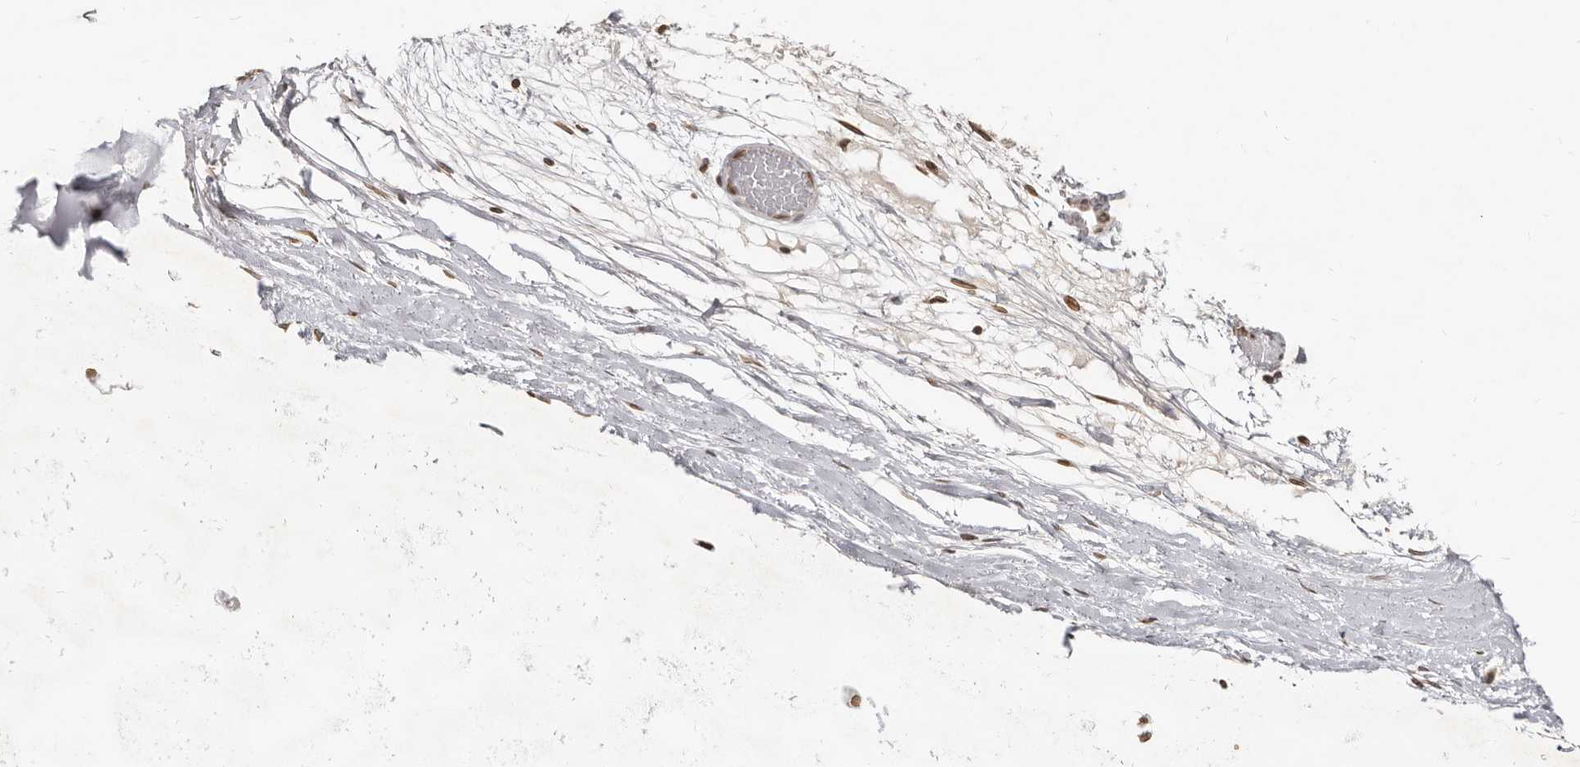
{"staining": {"intensity": "moderate", "quantity": ">75%", "location": "cytoplasmic/membranous,nuclear"}, "tissue": "soft tissue", "cell_type": "Fibroblasts", "image_type": "normal", "snomed": [{"axis": "morphology", "description": "Normal tissue, NOS"}, {"axis": "topography", "description": "Bronchus"}], "caption": "Moderate cytoplasmic/membranous,nuclear staining for a protein is present in approximately >75% of fibroblasts of normal soft tissue using IHC.", "gene": "NUP153", "patient": {"sex": "male", "age": 66}}